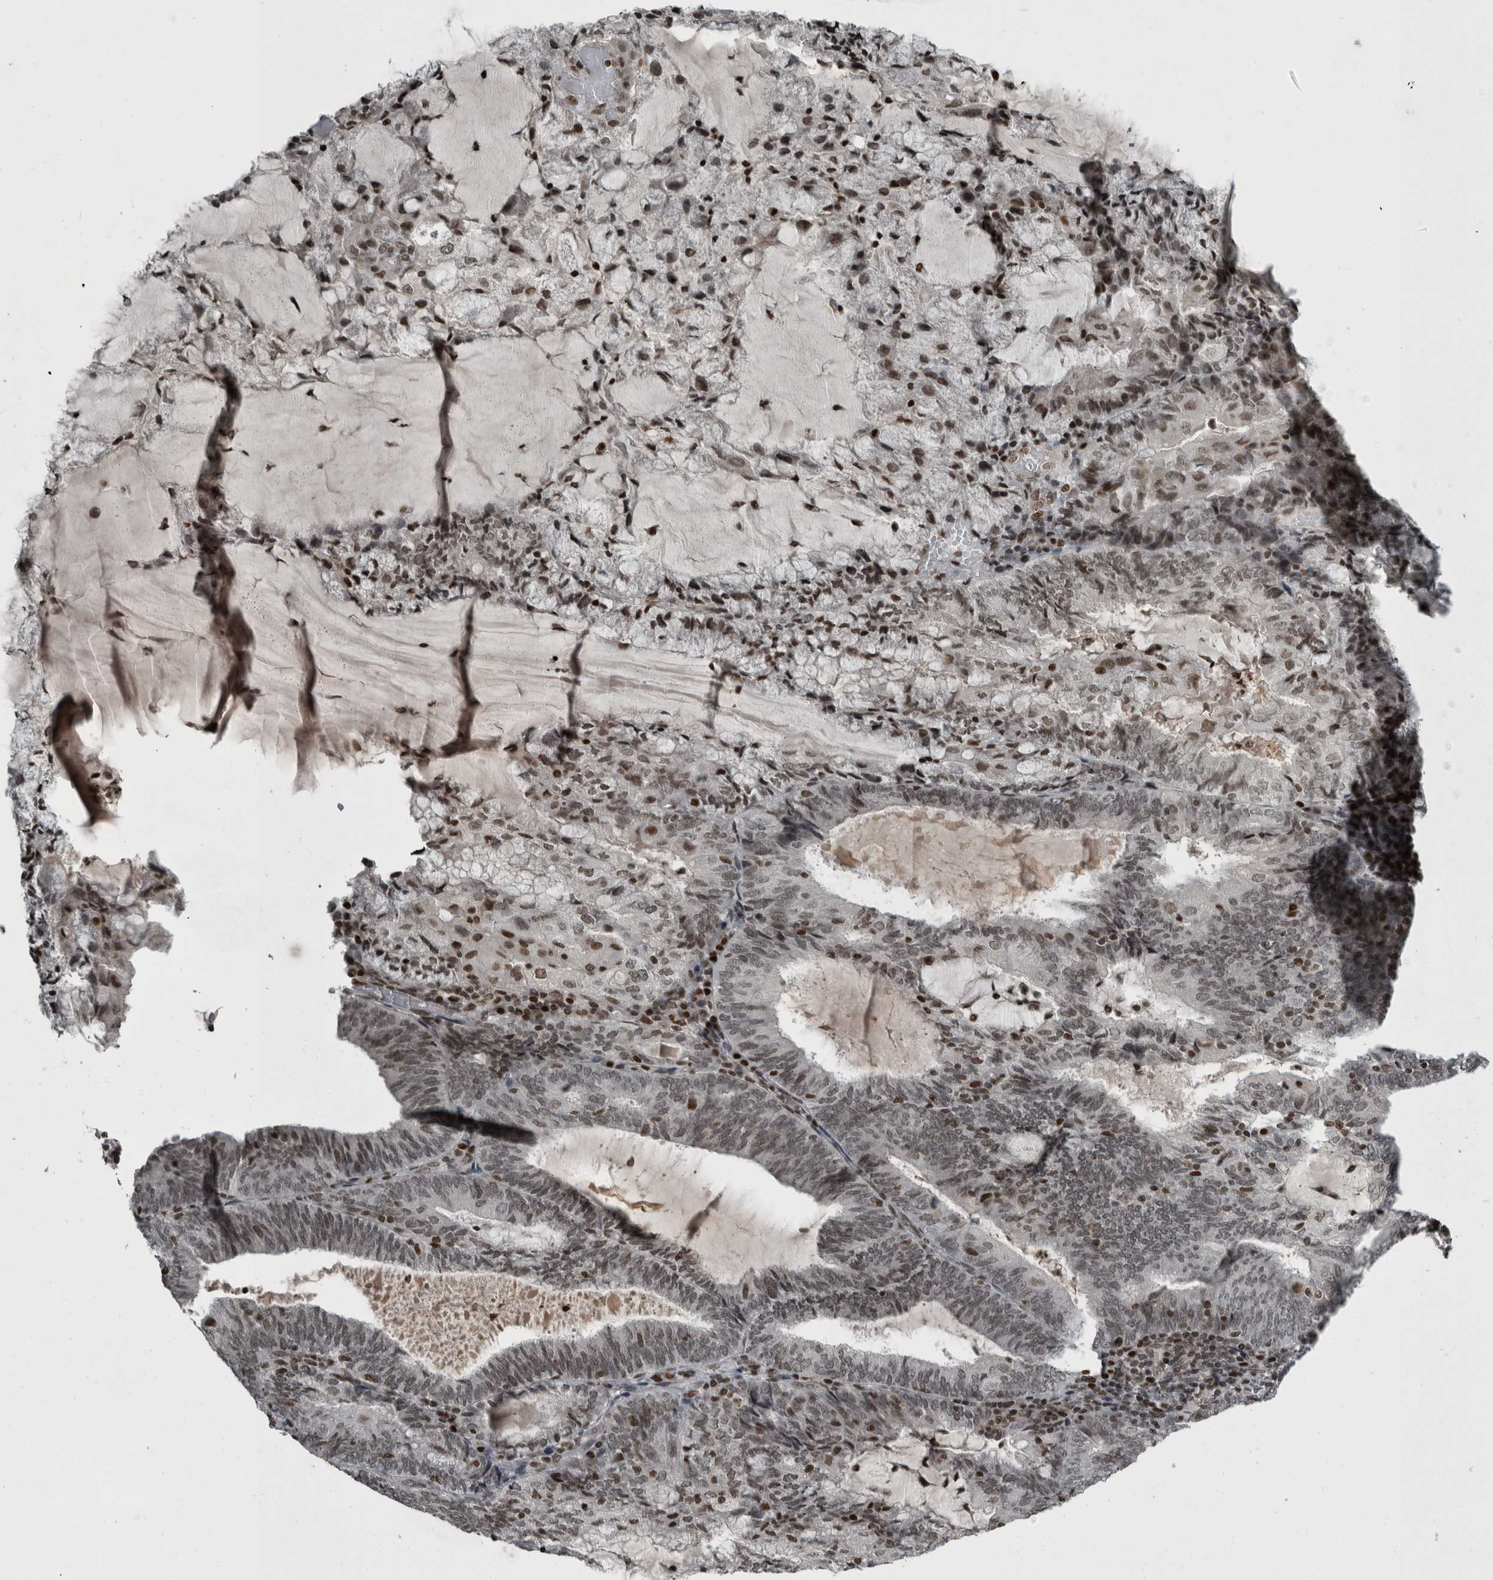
{"staining": {"intensity": "moderate", "quantity": ">75%", "location": "nuclear"}, "tissue": "endometrial cancer", "cell_type": "Tumor cells", "image_type": "cancer", "snomed": [{"axis": "morphology", "description": "Adenocarcinoma, NOS"}, {"axis": "topography", "description": "Endometrium"}], "caption": "This is an image of IHC staining of endometrial adenocarcinoma, which shows moderate expression in the nuclear of tumor cells.", "gene": "UNC50", "patient": {"sex": "female", "age": 81}}